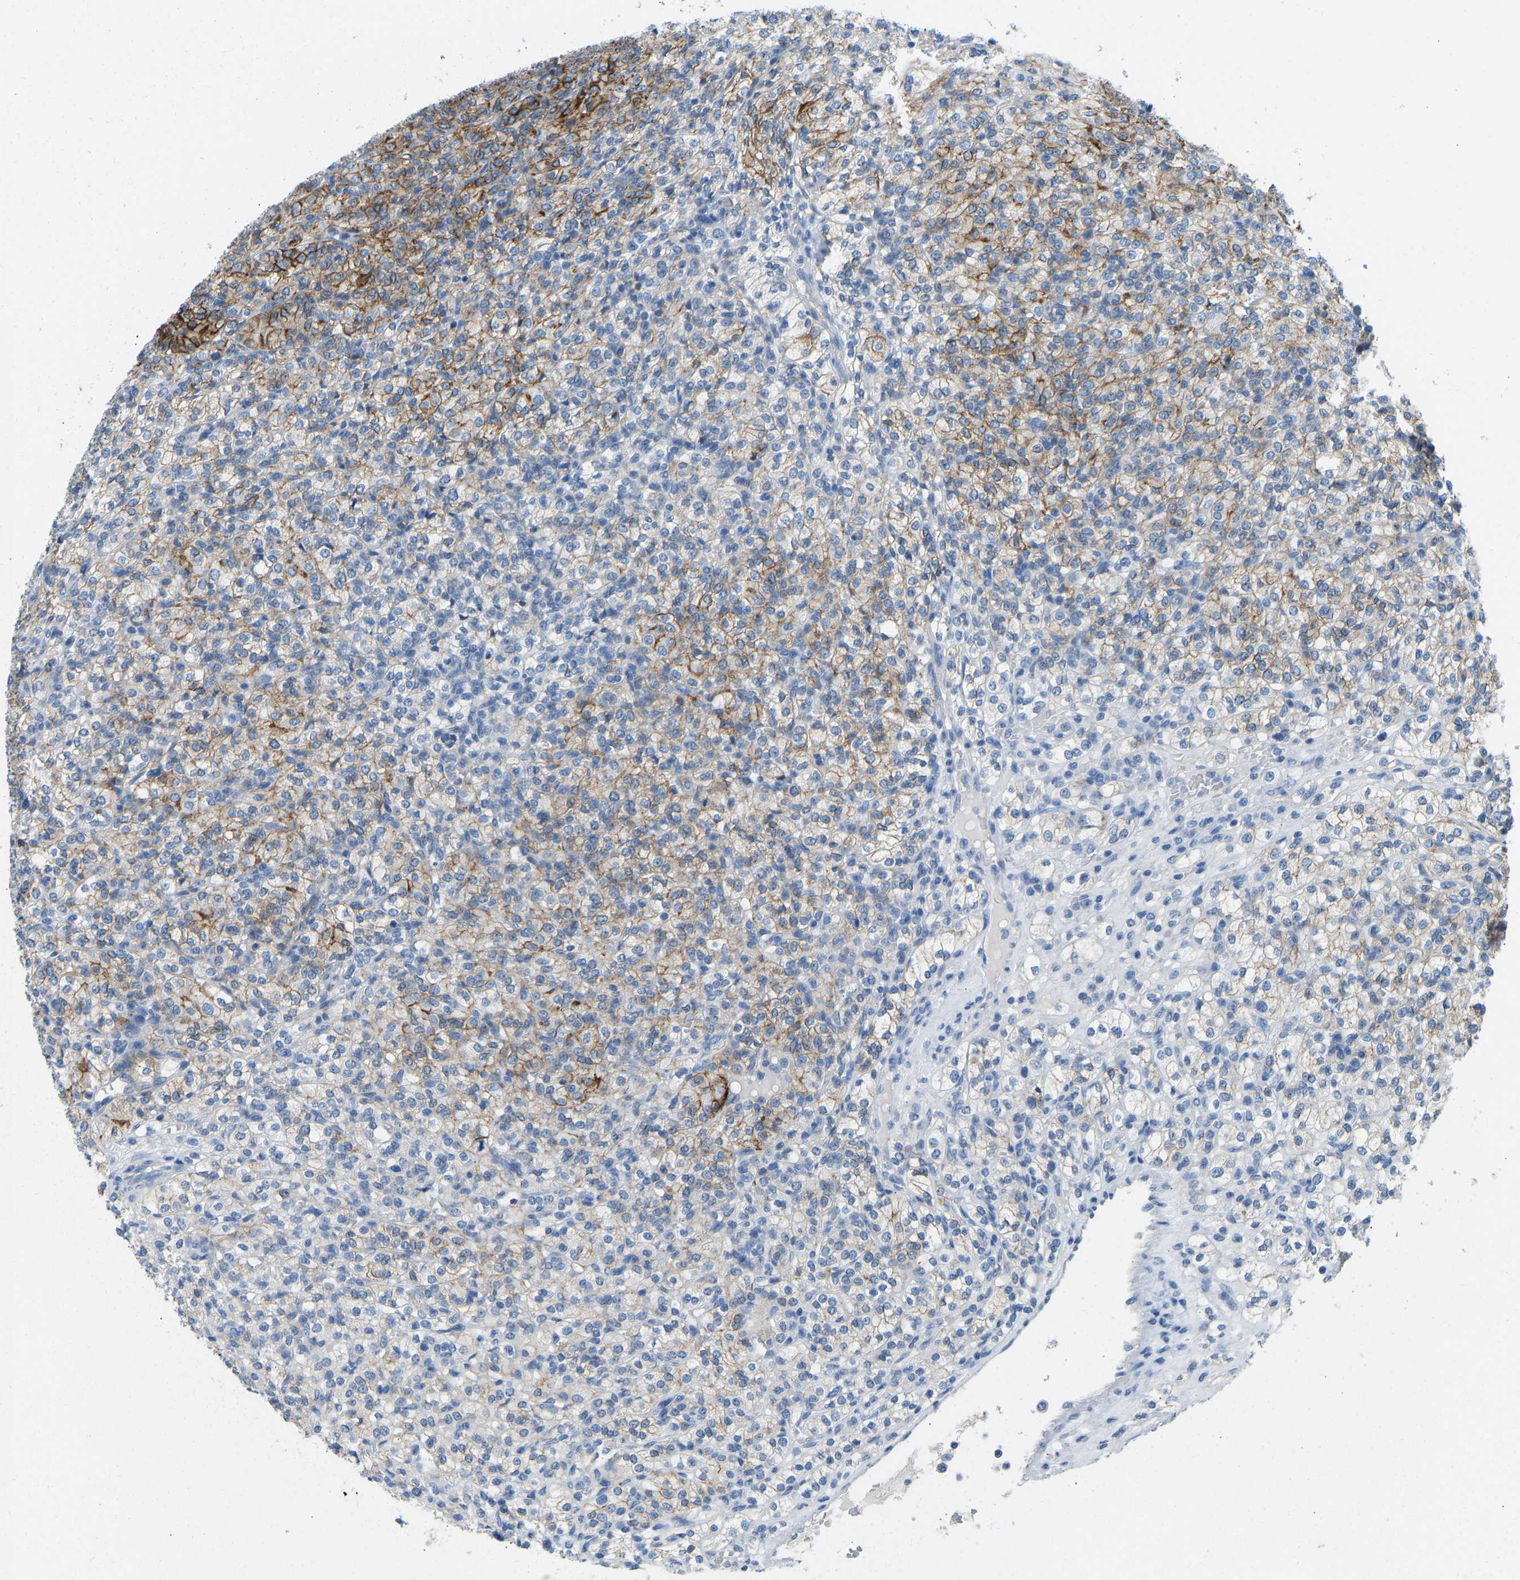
{"staining": {"intensity": "strong", "quantity": ">75%", "location": "cytoplasmic/membranous"}, "tissue": "renal cancer", "cell_type": "Tumor cells", "image_type": "cancer", "snomed": [{"axis": "morphology", "description": "Adenocarcinoma, NOS"}, {"axis": "topography", "description": "Kidney"}], "caption": "Immunohistochemical staining of human adenocarcinoma (renal) reveals high levels of strong cytoplasmic/membranous protein expression in about >75% of tumor cells. (DAB (3,3'-diaminobenzidine) IHC, brown staining for protein, blue staining for nuclei).", "gene": "ATP1A1", "patient": {"sex": "male", "age": 77}}